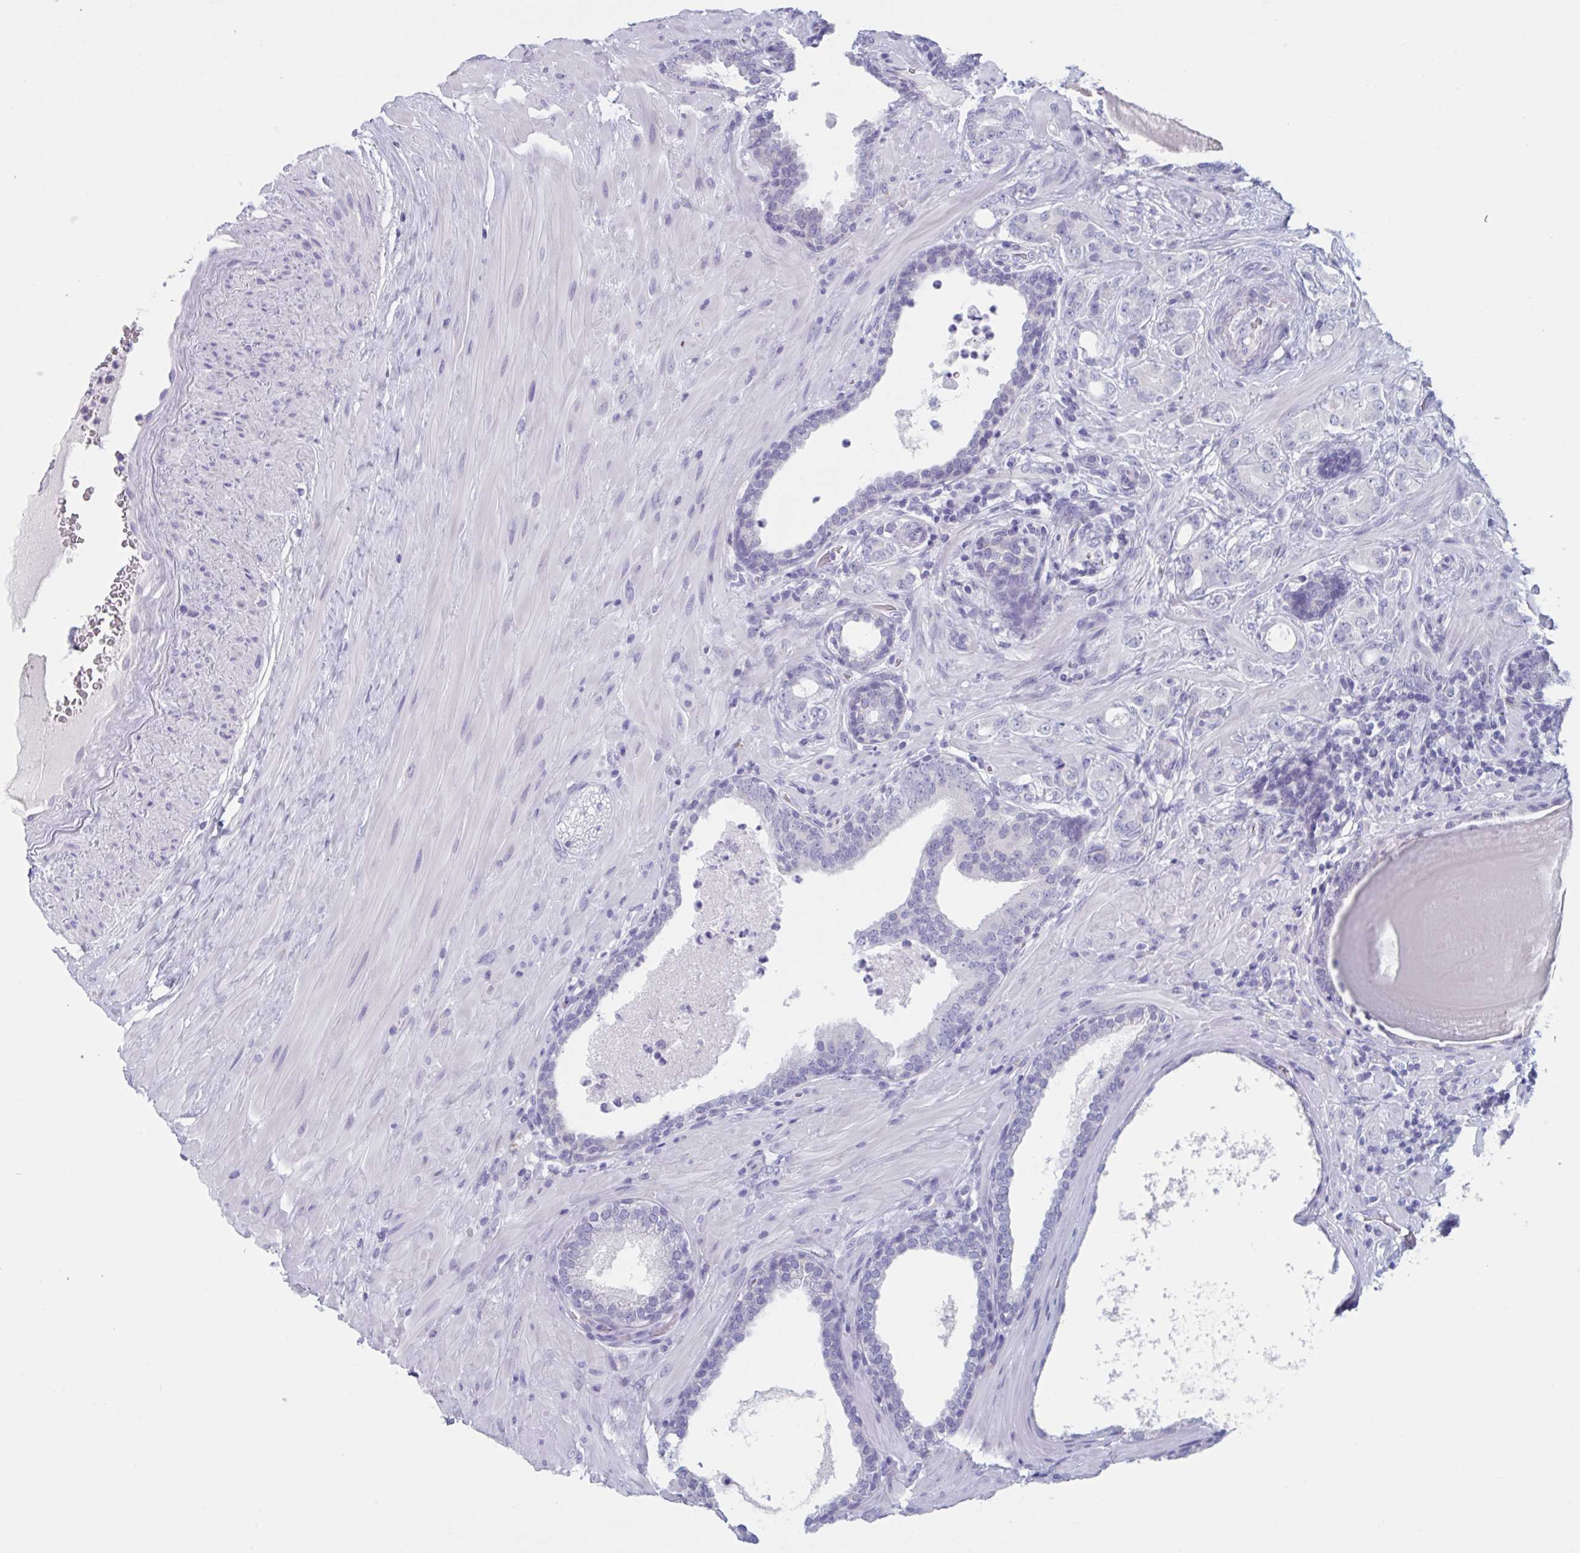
{"staining": {"intensity": "negative", "quantity": "none", "location": "none"}, "tissue": "prostate cancer", "cell_type": "Tumor cells", "image_type": "cancer", "snomed": [{"axis": "morphology", "description": "Adenocarcinoma, High grade"}, {"axis": "topography", "description": "Prostate"}], "caption": "Prostate adenocarcinoma (high-grade) was stained to show a protein in brown. There is no significant positivity in tumor cells. (Stains: DAB immunohistochemistry (IHC) with hematoxylin counter stain, Microscopy: brightfield microscopy at high magnification).", "gene": "HSD11B2", "patient": {"sex": "male", "age": 62}}